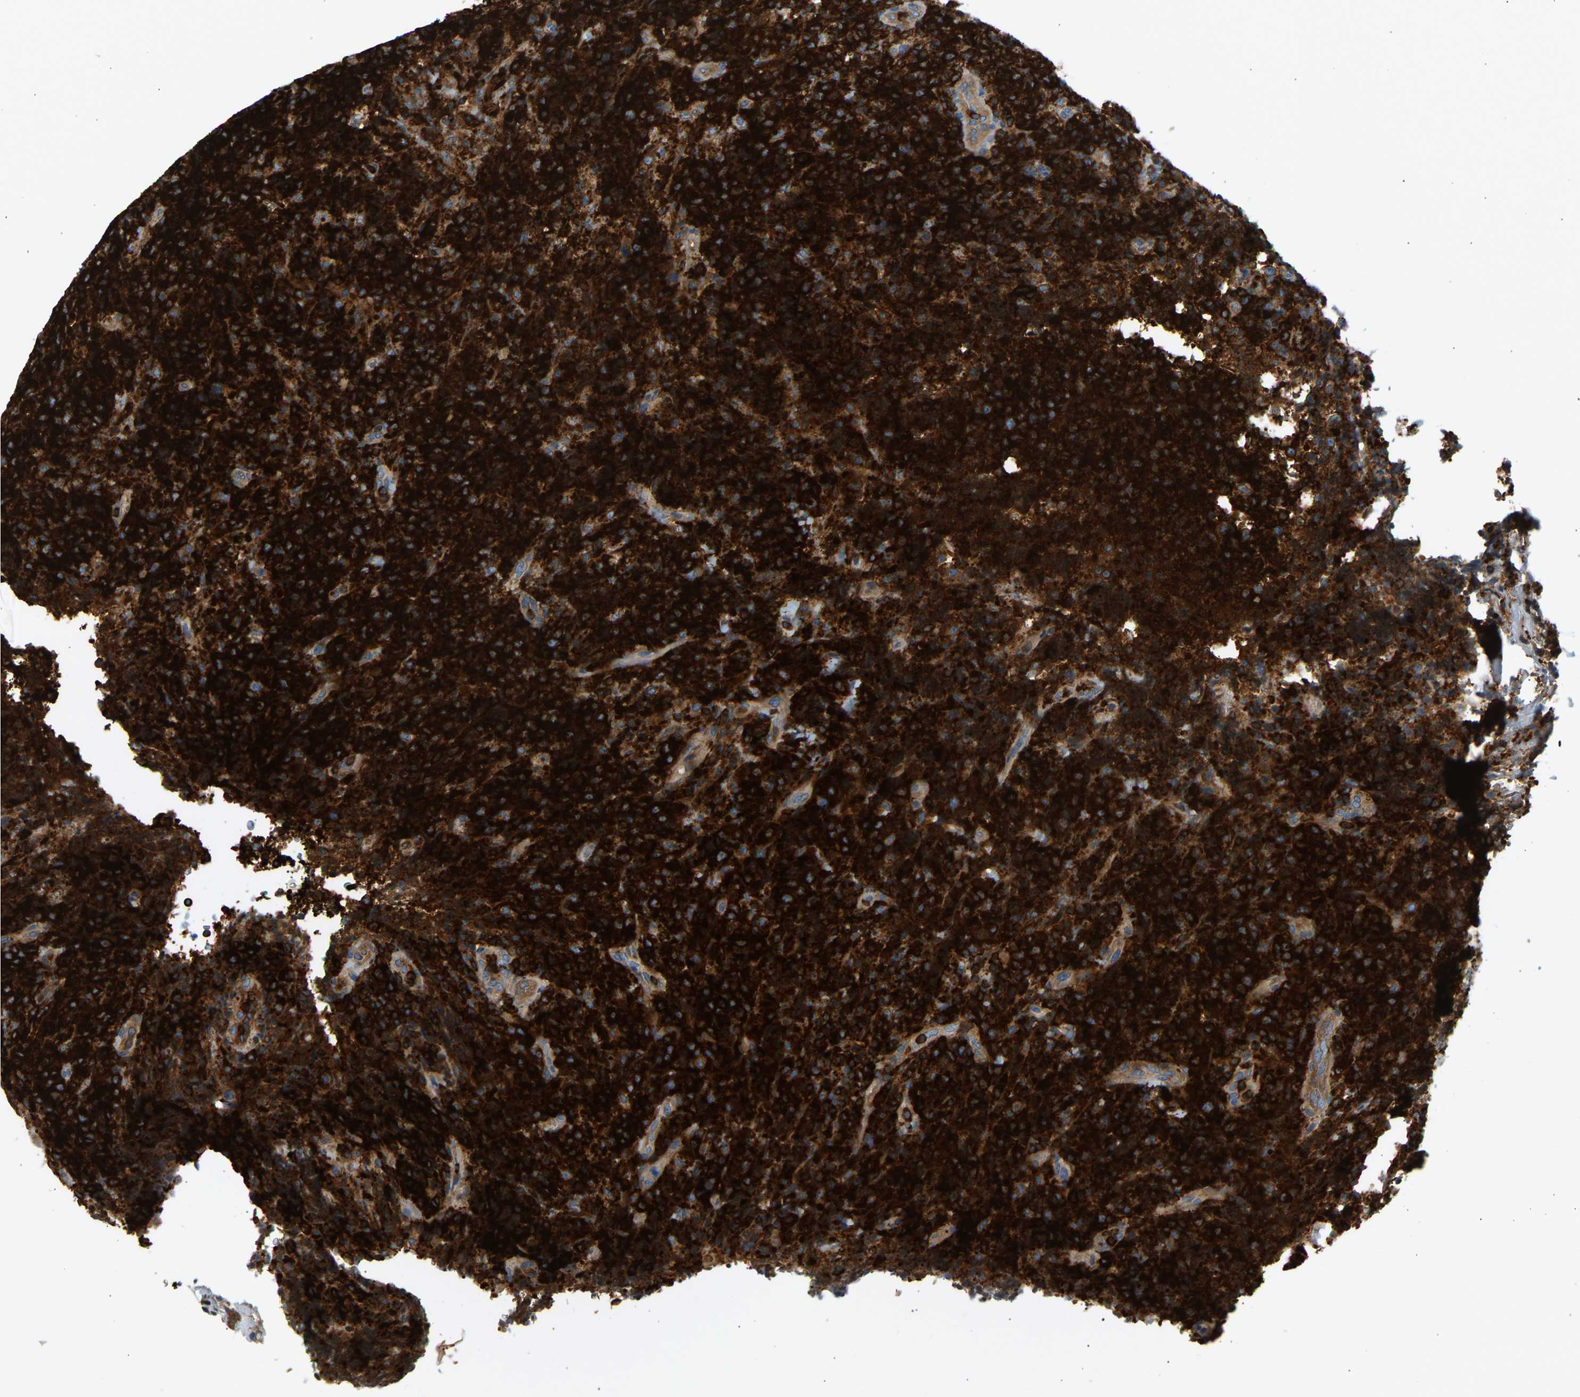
{"staining": {"intensity": "strong", "quantity": ">75%", "location": "cytoplasmic/membranous"}, "tissue": "lymphoma", "cell_type": "Tumor cells", "image_type": "cancer", "snomed": [{"axis": "morphology", "description": "Malignant lymphoma, non-Hodgkin's type, High grade"}, {"axis": "topography", "description": "Tonsil"}], "caption": "A brown stain labels strong cytoplasmic/membranous staining of a protein in high-grade malignant lymphoma, non-Hodgkin's type tumor cells. (DAB IHC, brown staining for protein, blue staining for nuclei).", "gene": "FNBP1", "patient": {"sex": "female", "age": 36}}